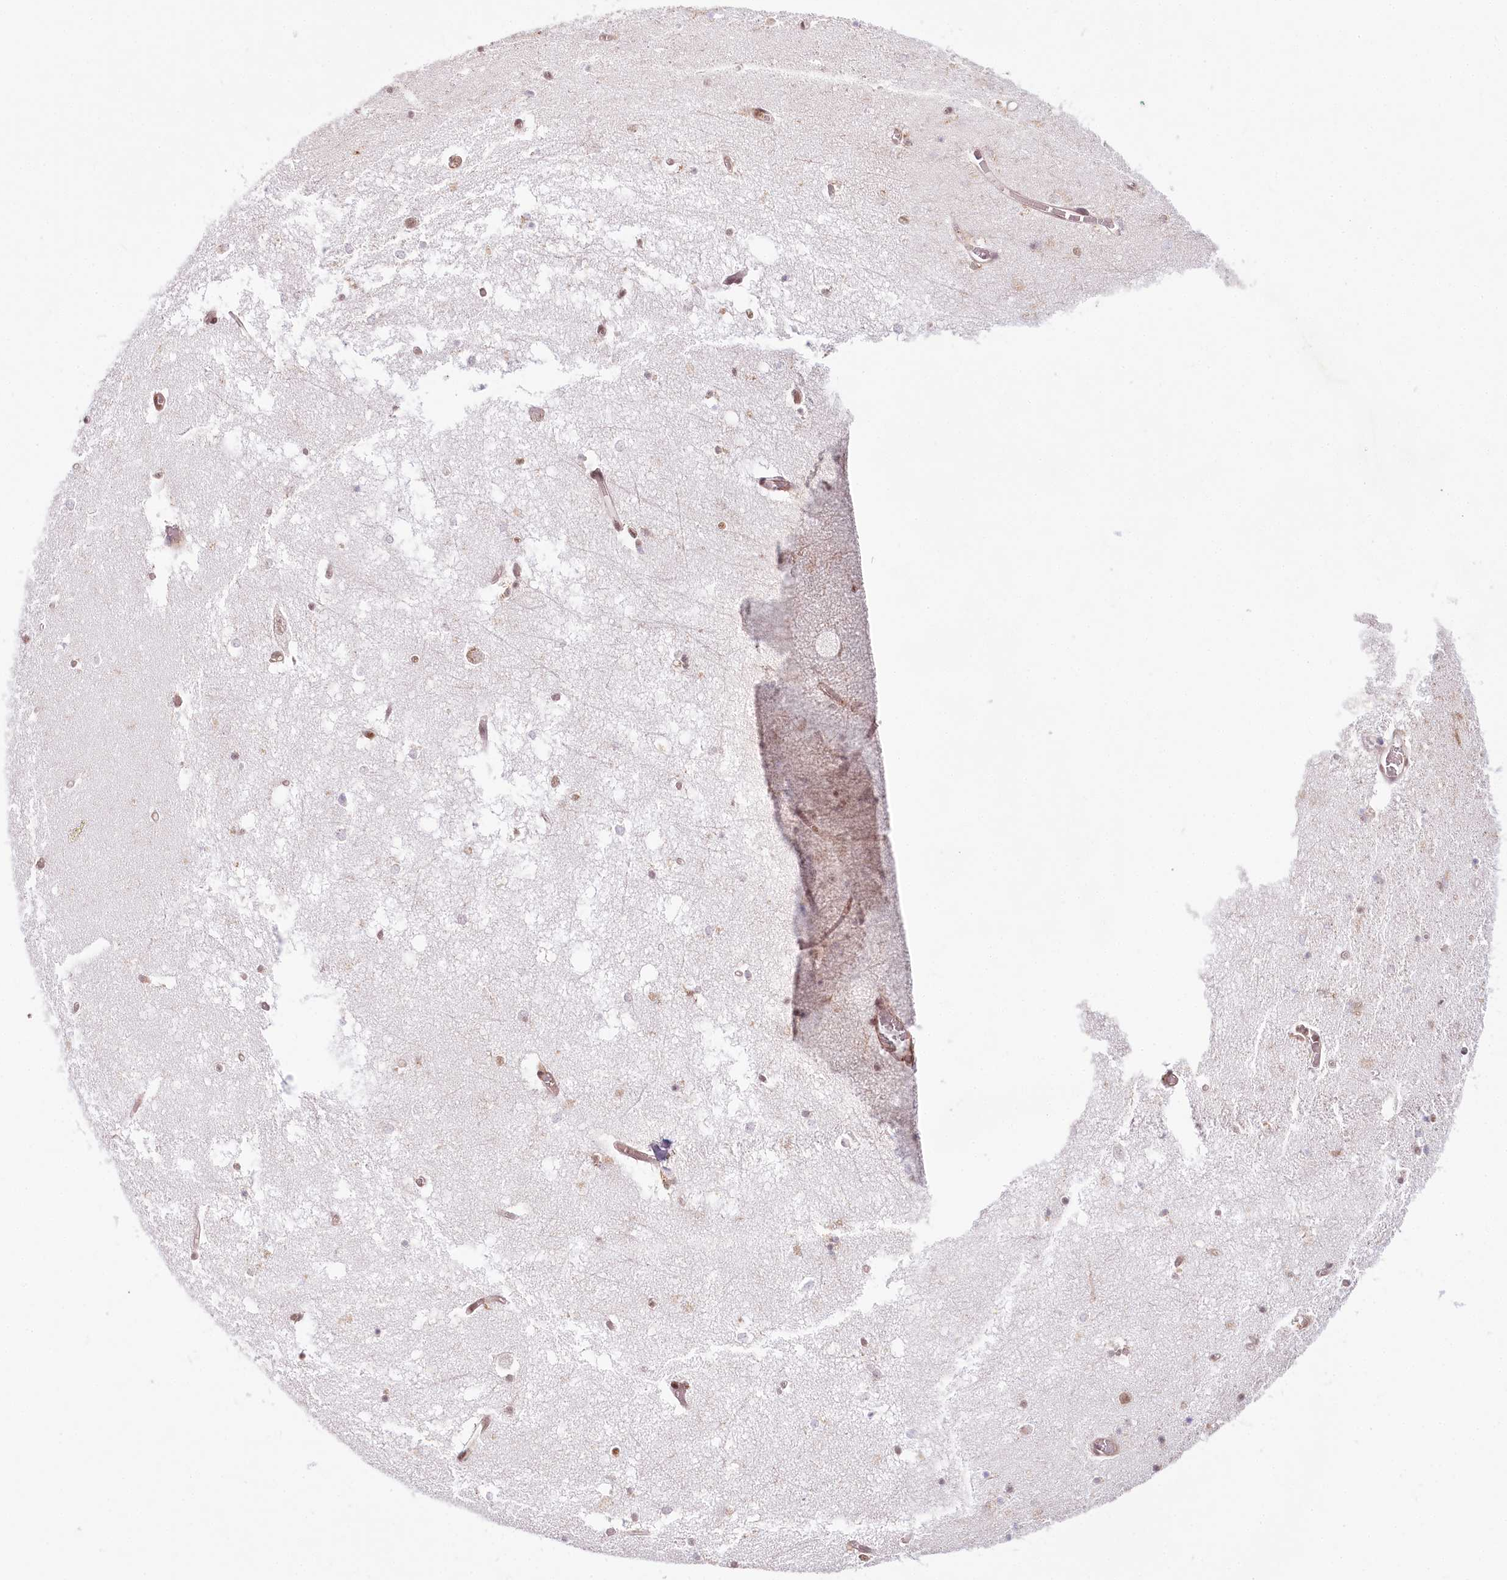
{"staining": {"intensity": "moderate", "quantity": "<25%", "location": "nuclear"}, "tissue": "hippocampus", "cell_type": "Glial cells", "image_type": "normal", "snomed": [{"axis": "morphology", "description": "Normal tissue, NOS"}, {"axis": "topography", "description": "Hippocampus"}], "caption": "The image shows immunohistochemical staining of benign hippocampus. There is moderate nuclear expression is seen in approximately <25% of glial cells.", "gene": "TUBGCP2", "patient": {"sex": "male", "age": 70}}